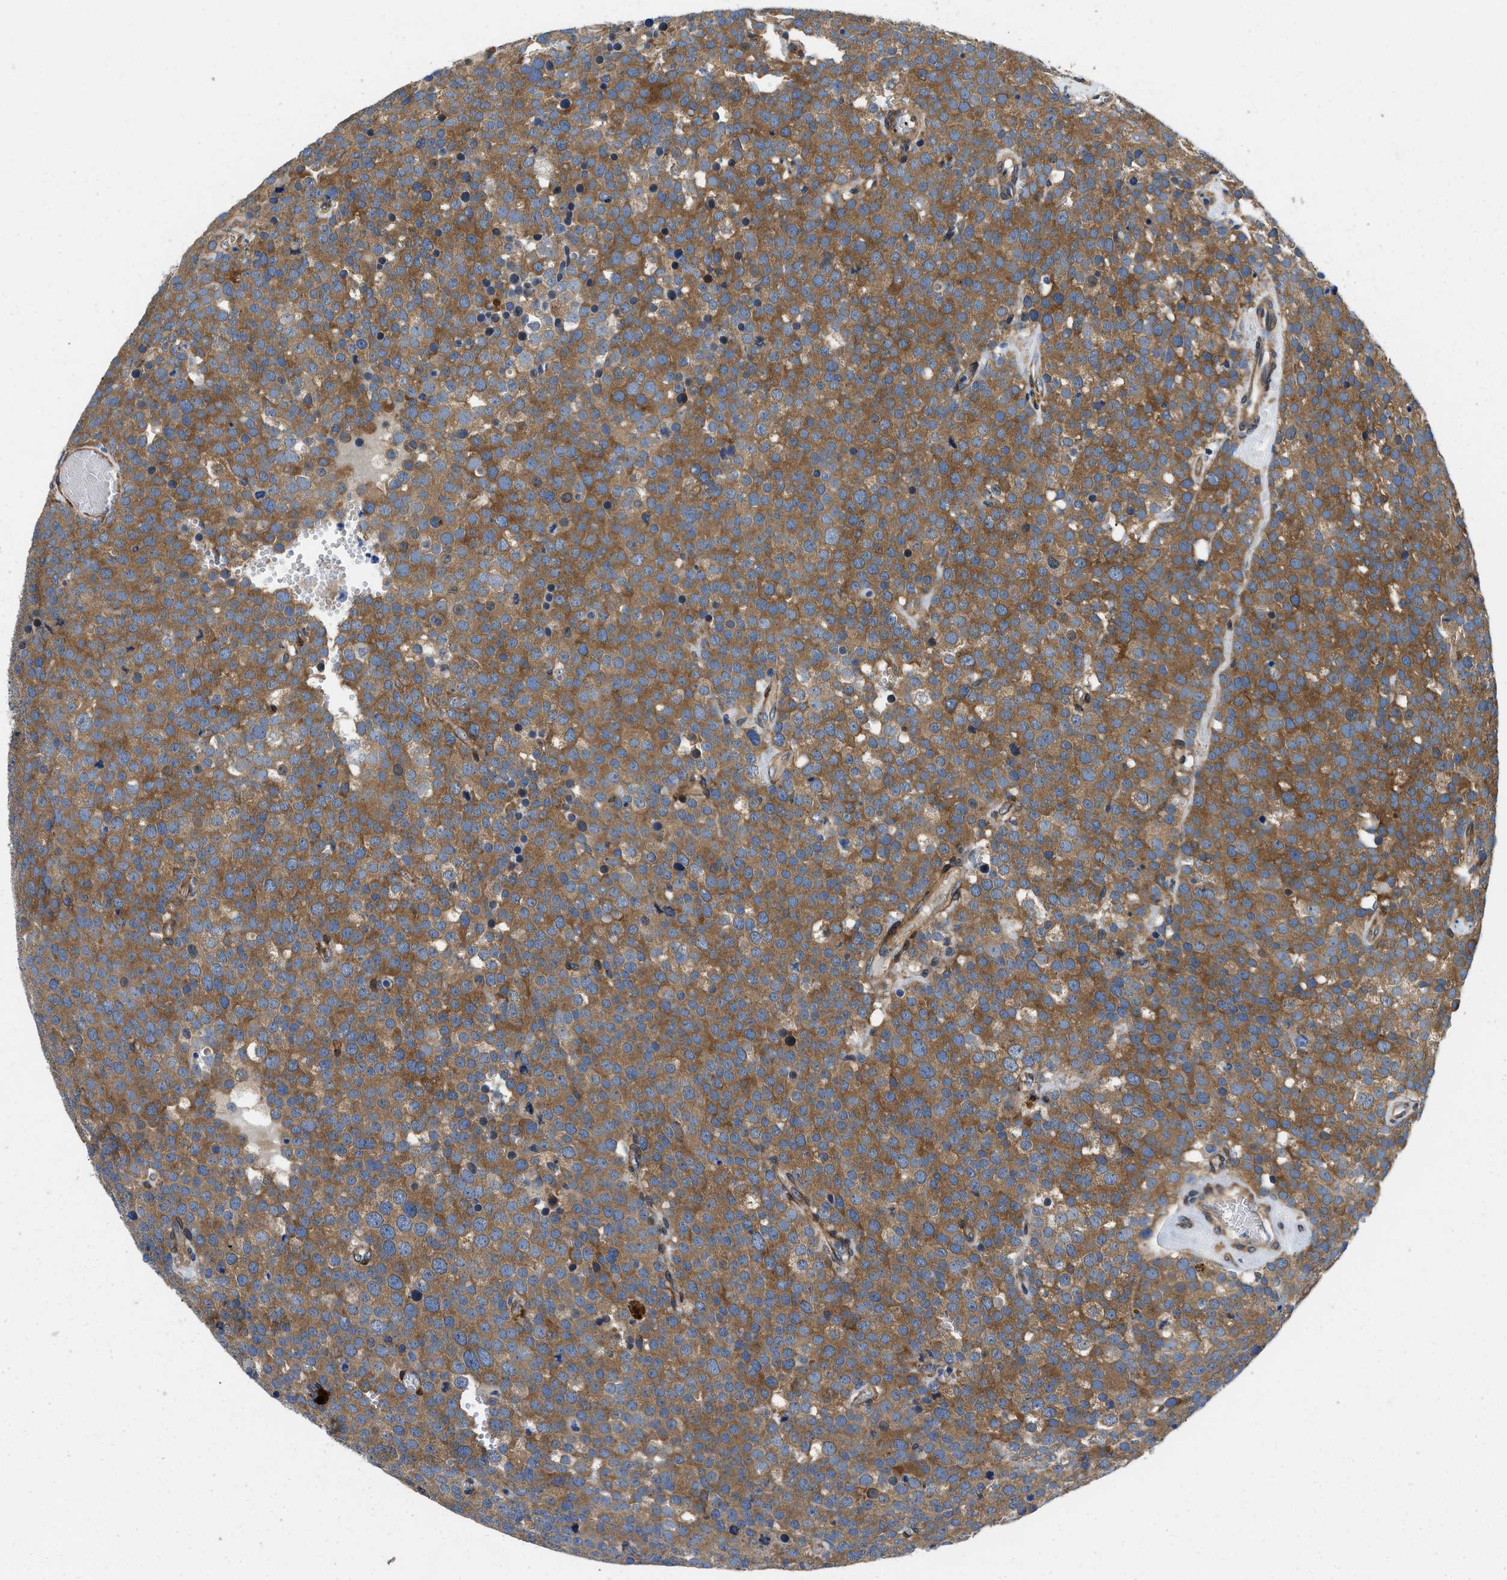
{"staining": {"intensity": "moderate", "quantity": ">75%", "location": "cytoplasmic/membranous"}, "tissue": "testis cancer", "cell_type": "Tumor cells", "image_type": "cancer", "snomed": [{"axis": "morphology", "description": "Normal tissue, NOS"}, {"axis": "morphology", "description": "Seminoma, NOS"}, {"axis": "topography", "description": "Testis"}], "caption": "Protein staining by immunohistochemistry demonstrates moderate cytoplasmic/membranous expression in approximately >75% of tumor cells in testis cancer. The staining is performed using DAB (3,3'-diaminobenzidine) brown chromogen to label protein expression. The nuclei are counter-stained blue using hematoxylin.", "gene": "RAPH1", "patient": {"sex": "male", "age": 71}}